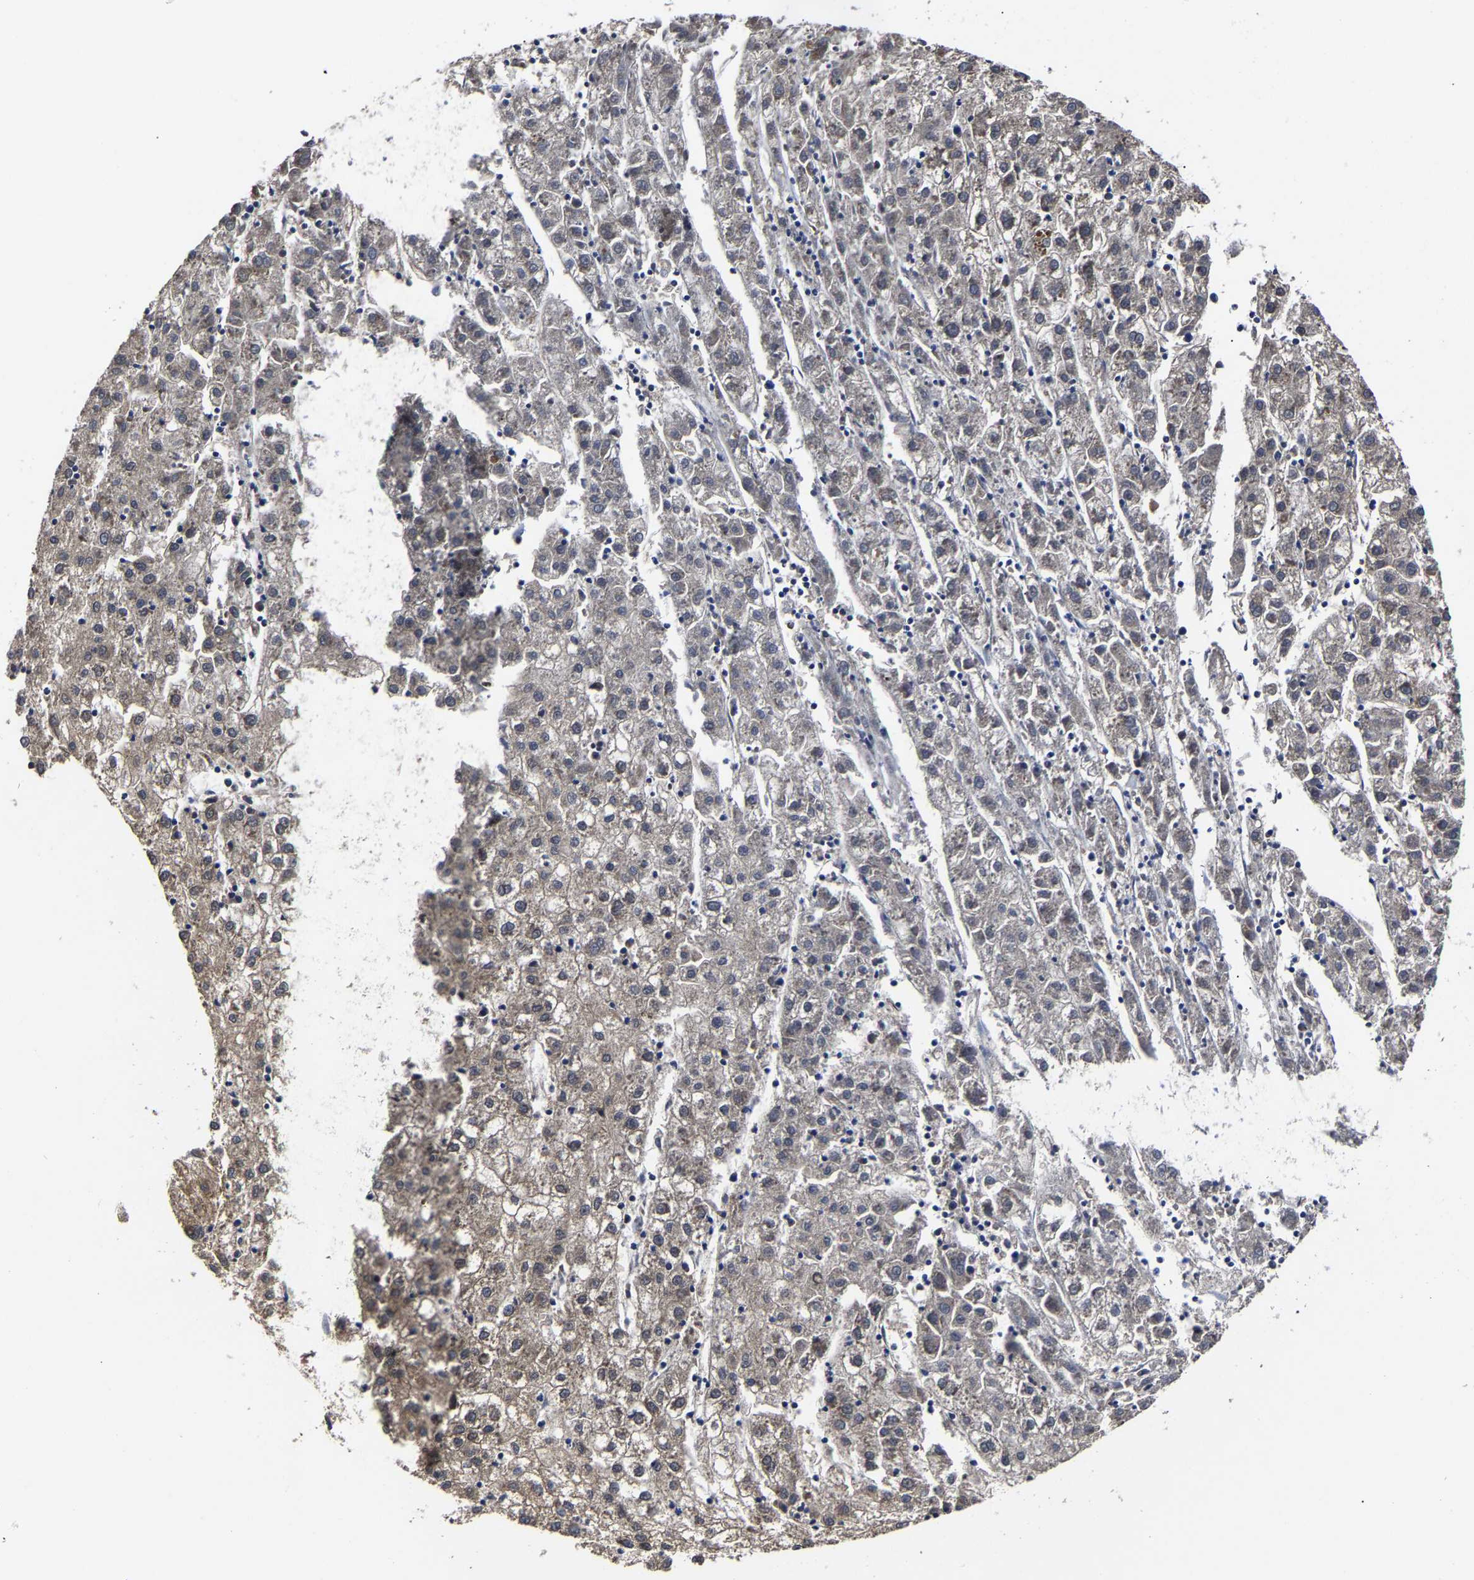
{"staining": {"intensity": "moderate", "quantity": ">75%", "location": "cytoplasmic/membranous"}, "tissue": "liver cancer", "cell_type": "Tumor cells", "image_type": "cancer", "snomed": [{"axis": "morphology", "description": "Carcinoma, Hepatocellular, NOS"}, {"axis": "topography", "description": "Liver"}], "caption": "Tumor cells demonstrate medium levels of moderate cytoplasmic/membranous positivity in approximately >75% of cells in liver cancer (hepatocellular carcinoma).", "gene": "AASS", "patient": {"sex": "male", "age": 72}}